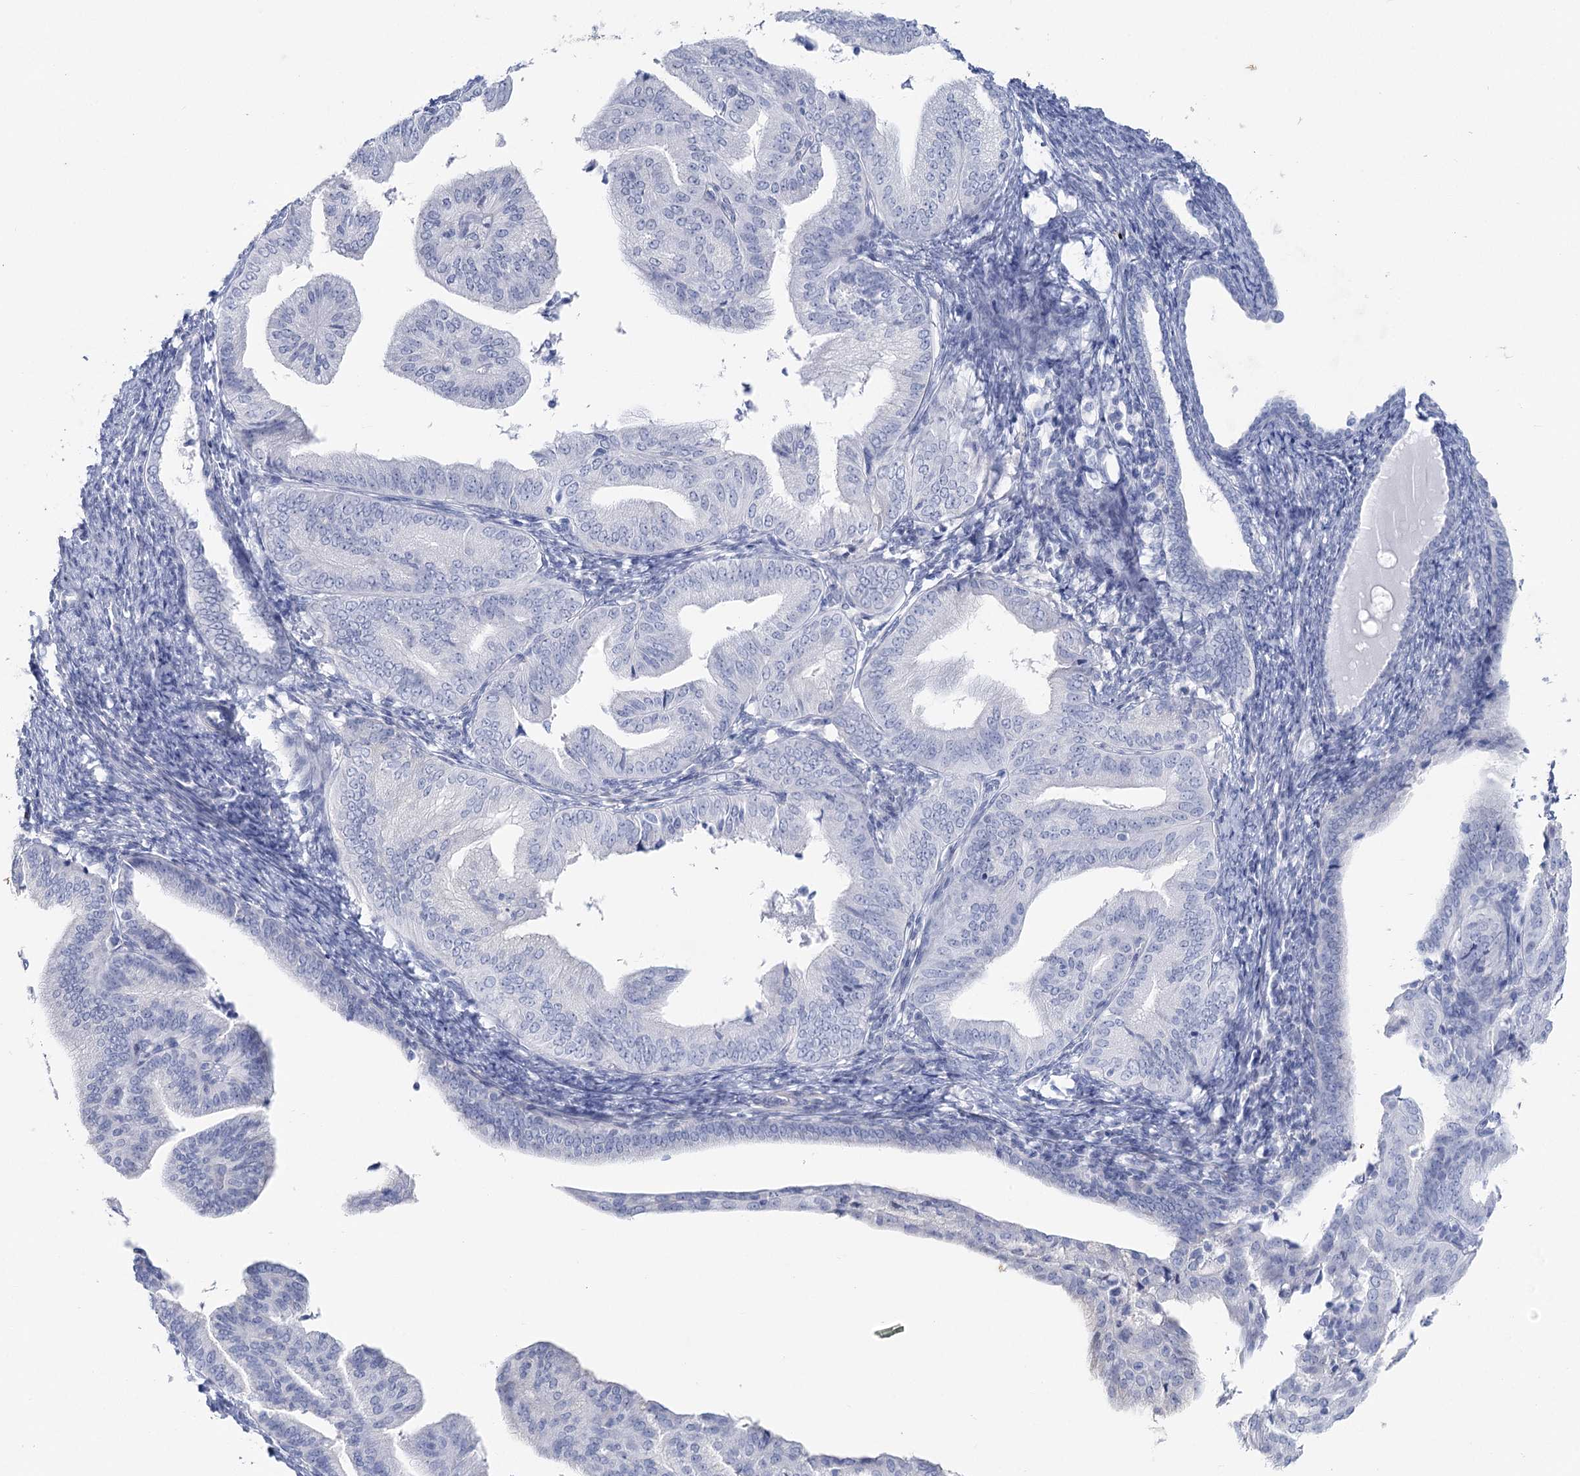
{"staining": {"intensity": "negative", "quantity": "none", "location": "none"}, "tissue": "endometrial cancer", "cell_type": "Tumor cells", "image_type": "cancer", "snomed": [{"axis": "morphology", "description": "Adenocarcinoma, NOS"}, {"axis": "topography", "description": "Endometrium"}], "caption": "High magnification brightfield microscopy of endometrial adenocarcinoma stained with DAB (brown) and counterstained with hematoxylin (blue): tumor cells show no significant expression.", "gene": "CCDC88A", "patient": {"sex": "female", "age": 58}}